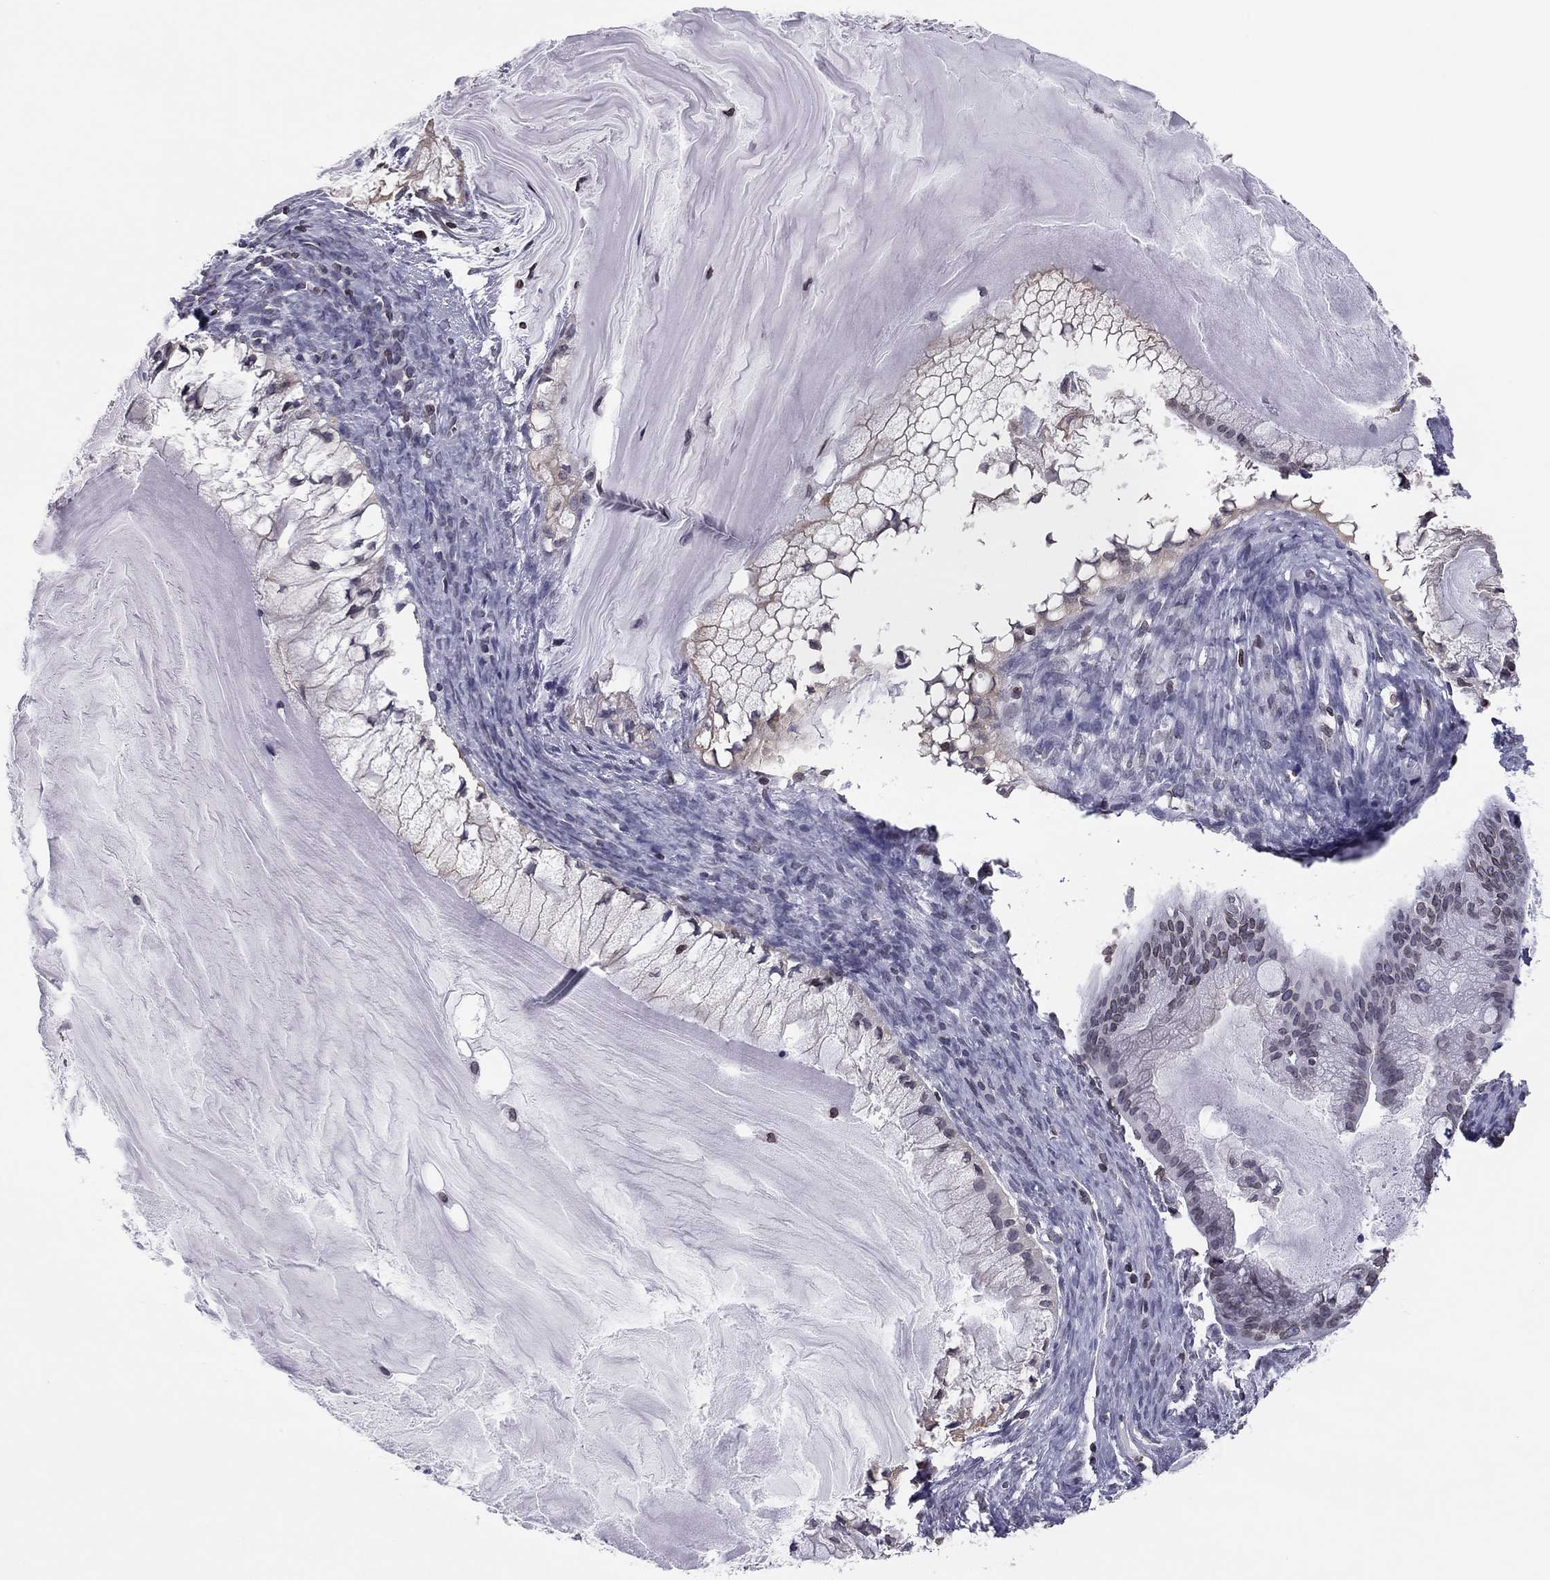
{"staining": {"intensity": "negative", "quantity": "none", "location": "none"}, "tissue": "ovarian cancer", "cell_type": "Tumor cells", "image_type": "cancer", "snomed": [{"axis": "morphology", "description": "Cystadenocarcinoma, mucinous, NOS"}, {"axis": "topography", "description": "Ovary"}], "caption": "DAB (3,3'-diaminobenzidine) immunohistochemical staining of human mucinous cystadenocarcinoma (ovarian) shows no significant positivity in tumor cells.", "gene": "ESPL1", "patient": {"sex": "female", "age": 57}}